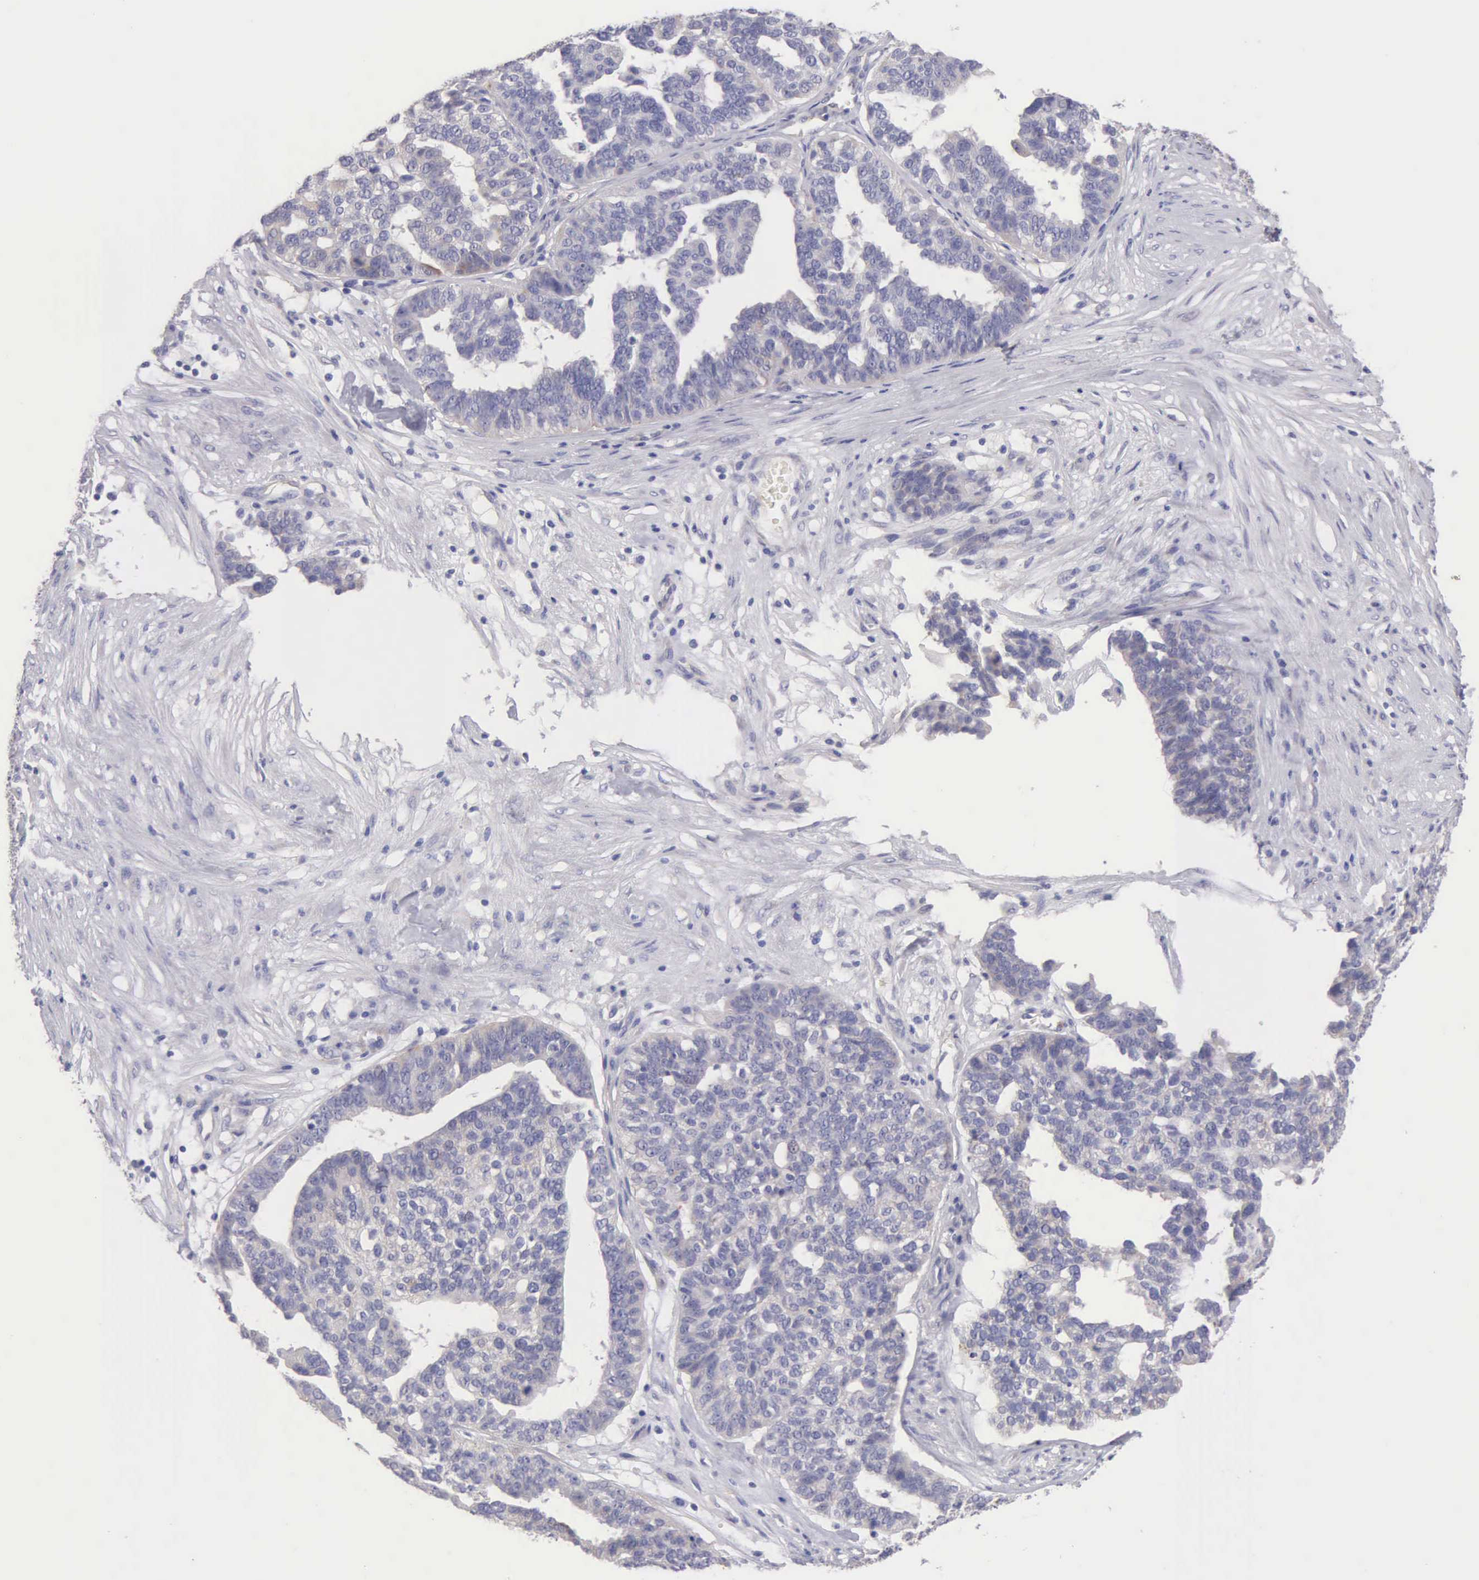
{"staining": {"intensity": "weak", "quantity": "25%-75%", "location": "cytoplasmic/membranous"}, "tissue": "ovarian cancer", "cell_type": "Tumor cells", "image_type": "cancer", "snomed": [{"axis": "morphology", "description": "Cystadenocarcinoma, serous, NOS"}, {"axis": "topography", "description": "Ovary"}], "caption": "IHC of human ovarian cancer (serous cystadenocarcinoma) demonstrates low levels of weak cytoplasmic/membranous staining in approximately 25%-75% of tumor cells.", "gene": "APP", "patient": {"sex": "female", "age": 59}}